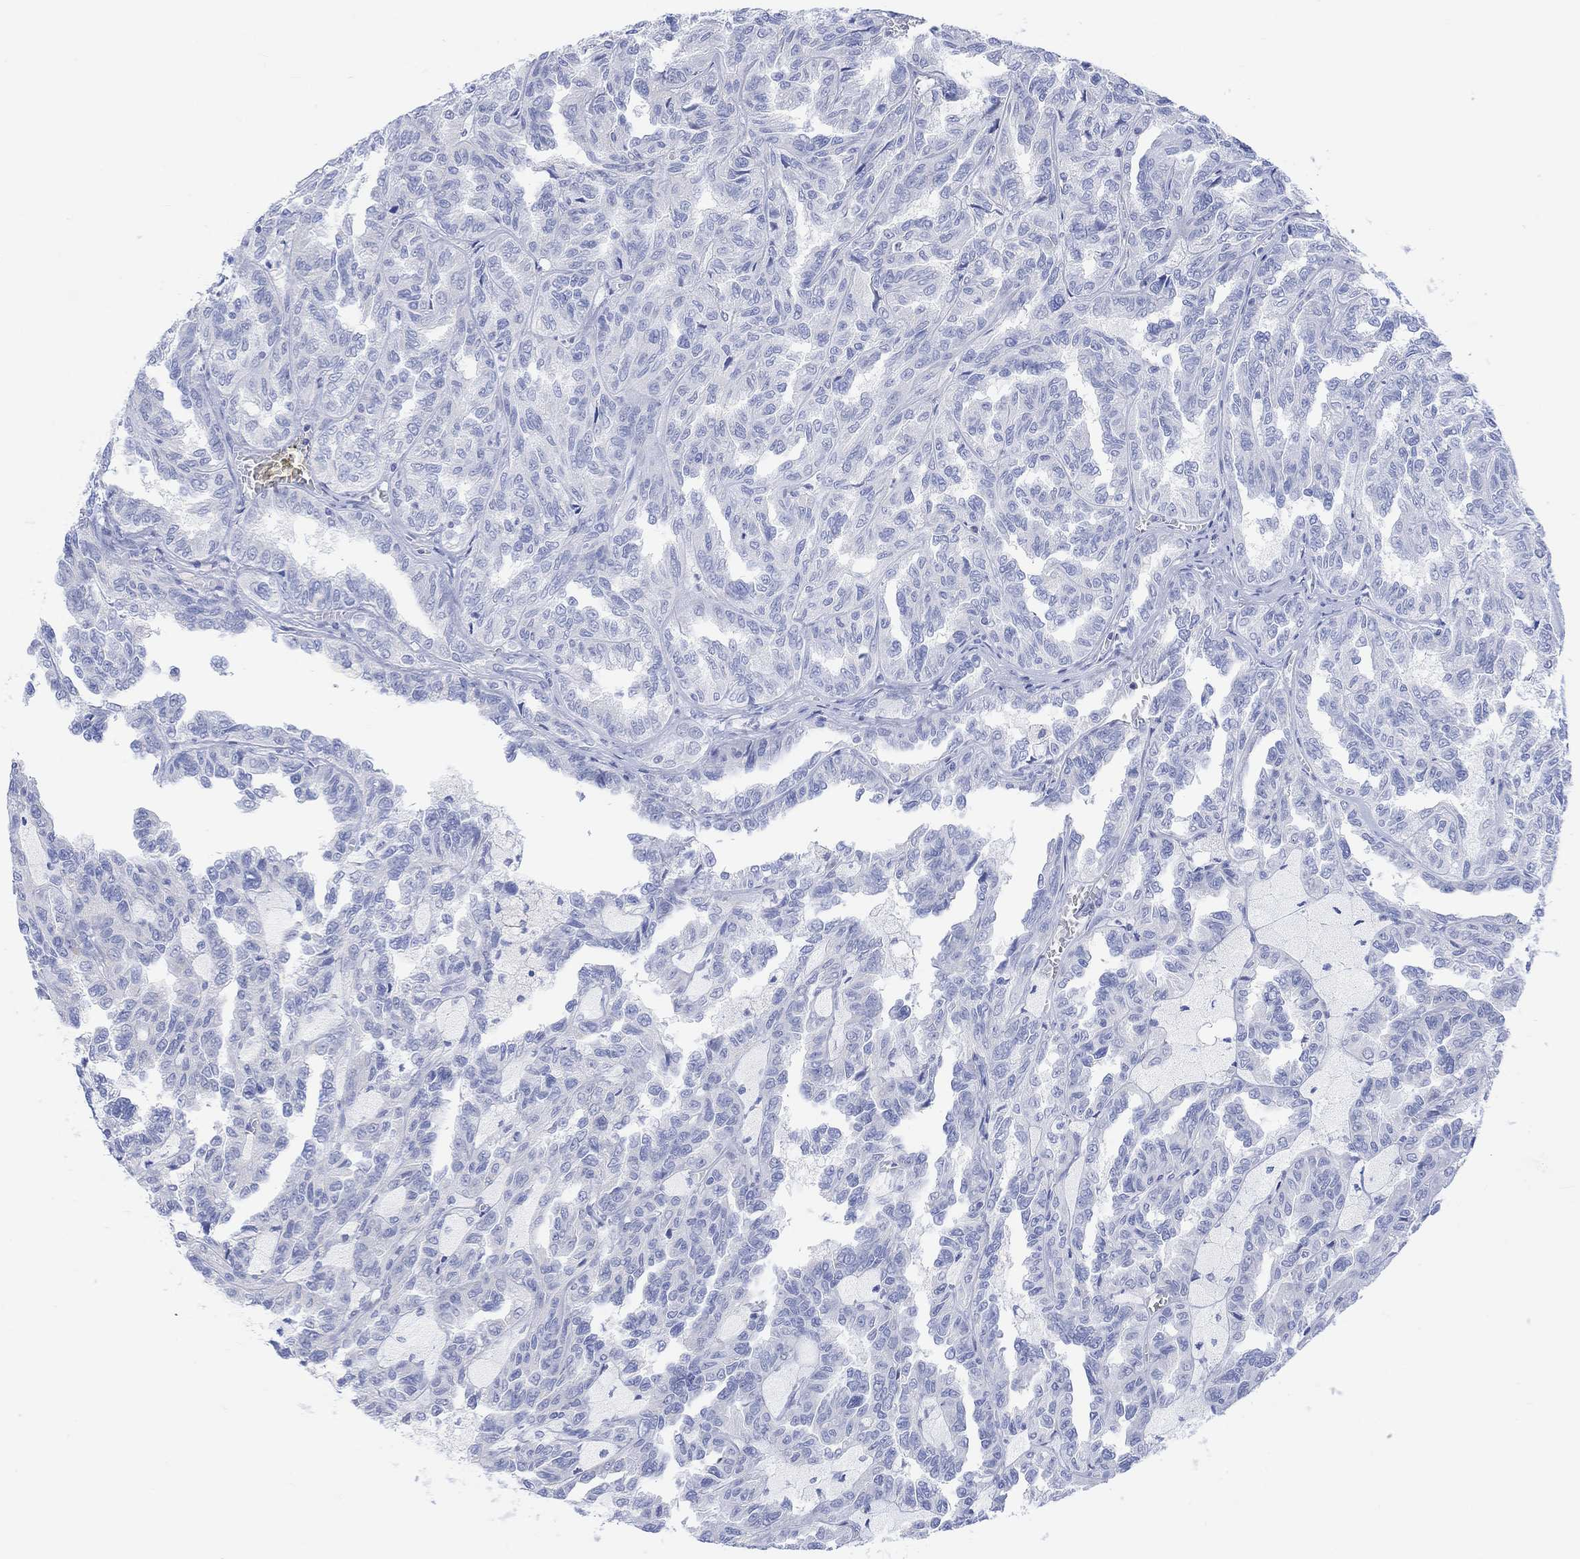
{"staining": {"intensity": "negative", "quantity": "none", "location": "none"}, "tissue": "renal cancer", "cell_type": "Tumor cells", "image_type": "cancer", "snomed": [{"axis": "morphology", "description": "Adenocarcinoma, NOS"}, {"axis": "topography", "description": "Kidney"}], "caption": "The immunohistochemistry (IHC) image has no significant staining in tumor cells of renal adenocarcinoma tissue. Brightfield microscopy of IHC stained with DAB (3,3'-diaminobenzidine) (brown) and hematoxylin (blue), captured at high magnification.", "gene": "CALCA", "patient": {"sex": "male", "age": 79}}